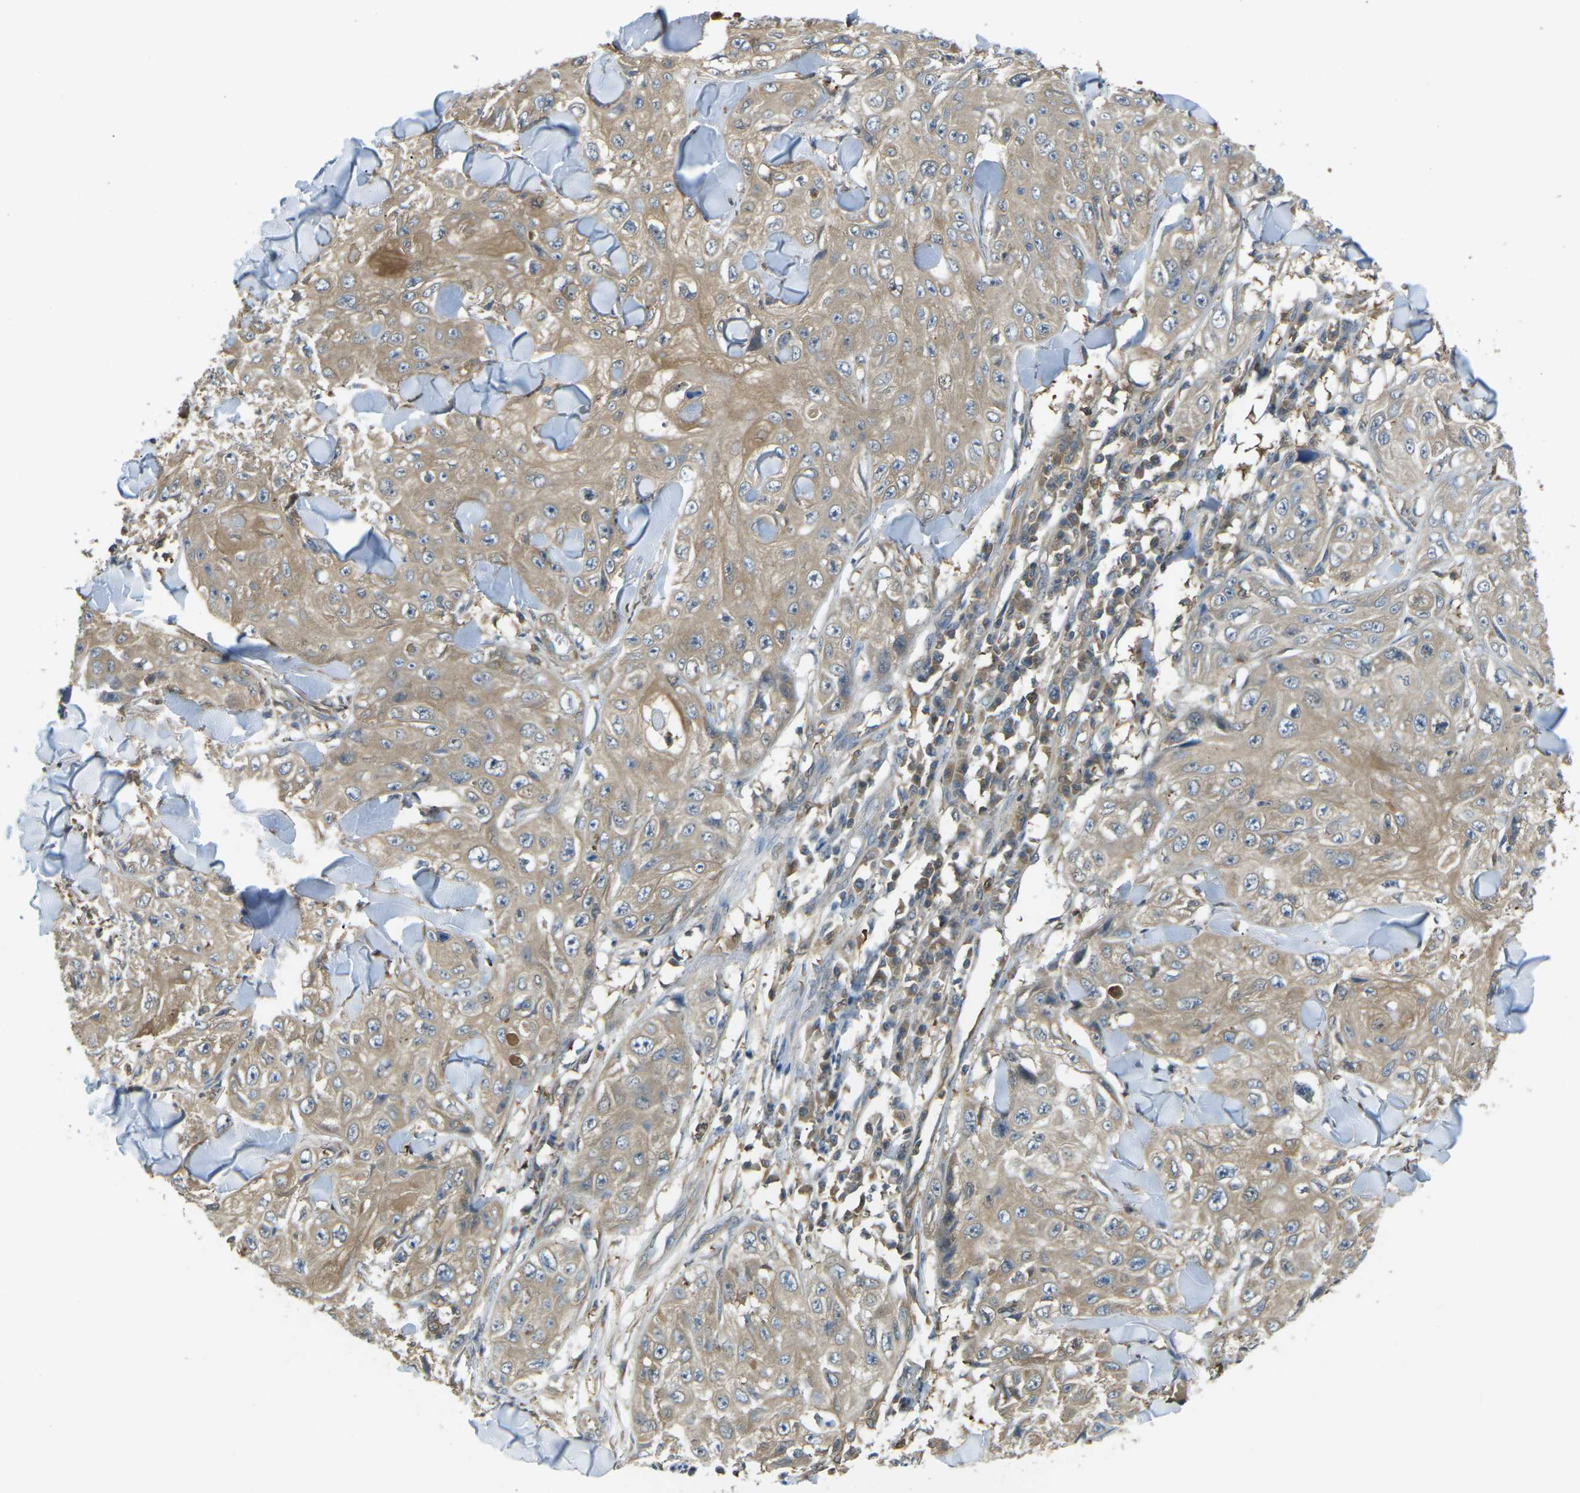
{"staining": {"intensity": "weak", "quantity": ">75%", "location": "cytoplasmic/membranous"}, "tissue": "skin cancer", "cell_type": "Tumor cells", "image_type": "cancer", "snomed": [{"axis": "morphology", "description": "Squamous cell carcinoma, NOS"}, {"axis": "topography", "description": "Skin"}], "caption": "Immunohistochemistry (DAB) staining of human skin cancer (squamous cell carcinoma) demonstrates weak cytoplasmic/membranous protein staining in approximately >75% of tumor cells.", "gene": "PIEZO2", "patient": {"sex": "male", "age": 86}}